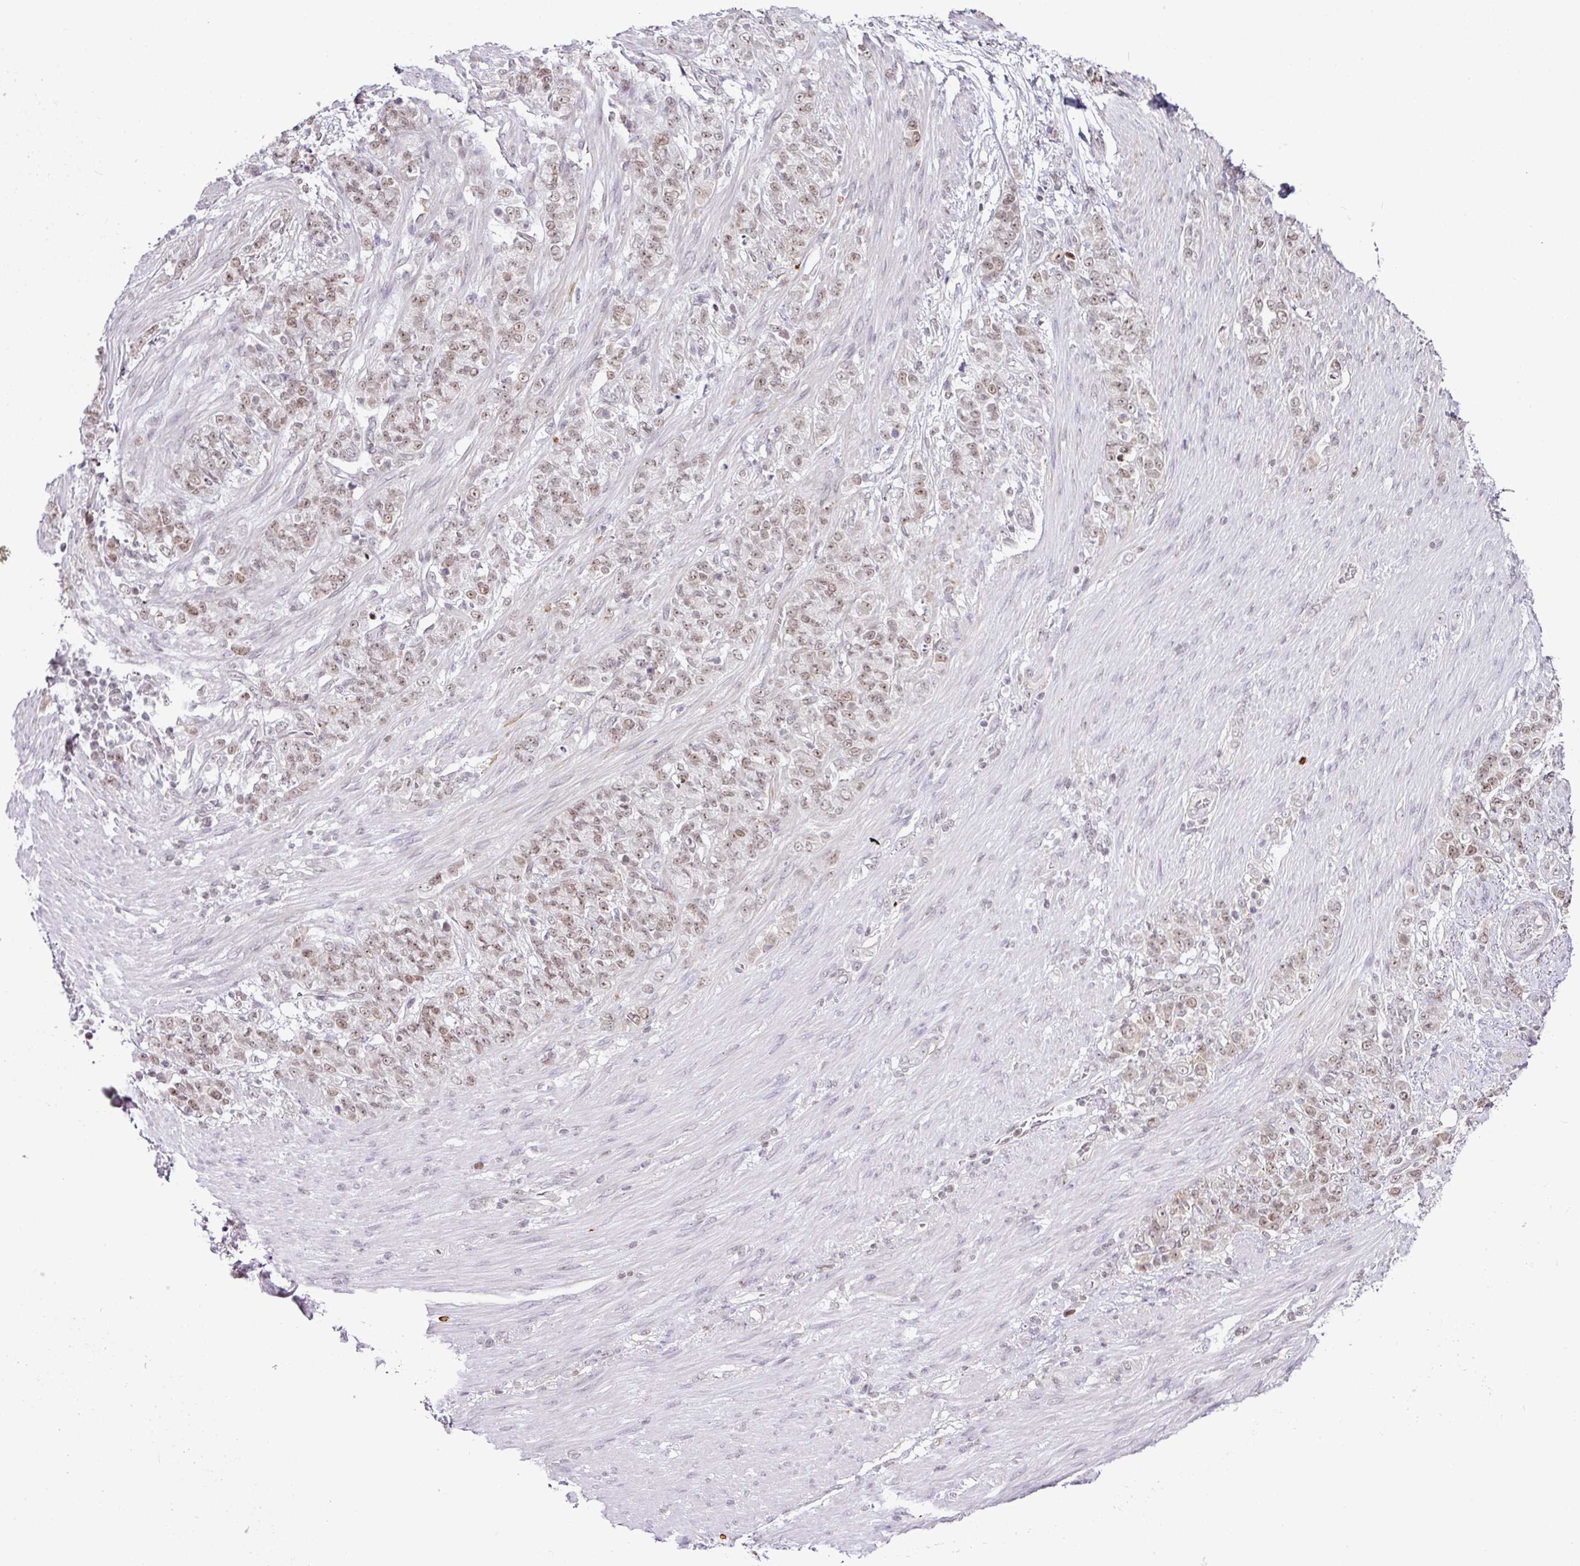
{"staining": {"intensity": "moderate", "quantity": ">75%", "location": "nuclear"}, "tissue": "stomach cancer", "cell_type": "Tumor cells", "image_type": "cancer", "snomed": [{"axis": "morphology", "description": "Adenocarcinoma, NOS"}, {"axis": "topography", "description": "Stomach"}], "caption": "Protein positivity by immunohistochemistry demonstrates moderate nuclear staining in about >75% of tumor cells in stomach cancer.", "gene": "FAM32A", "patient": {"sex": "female", "age": 79}}